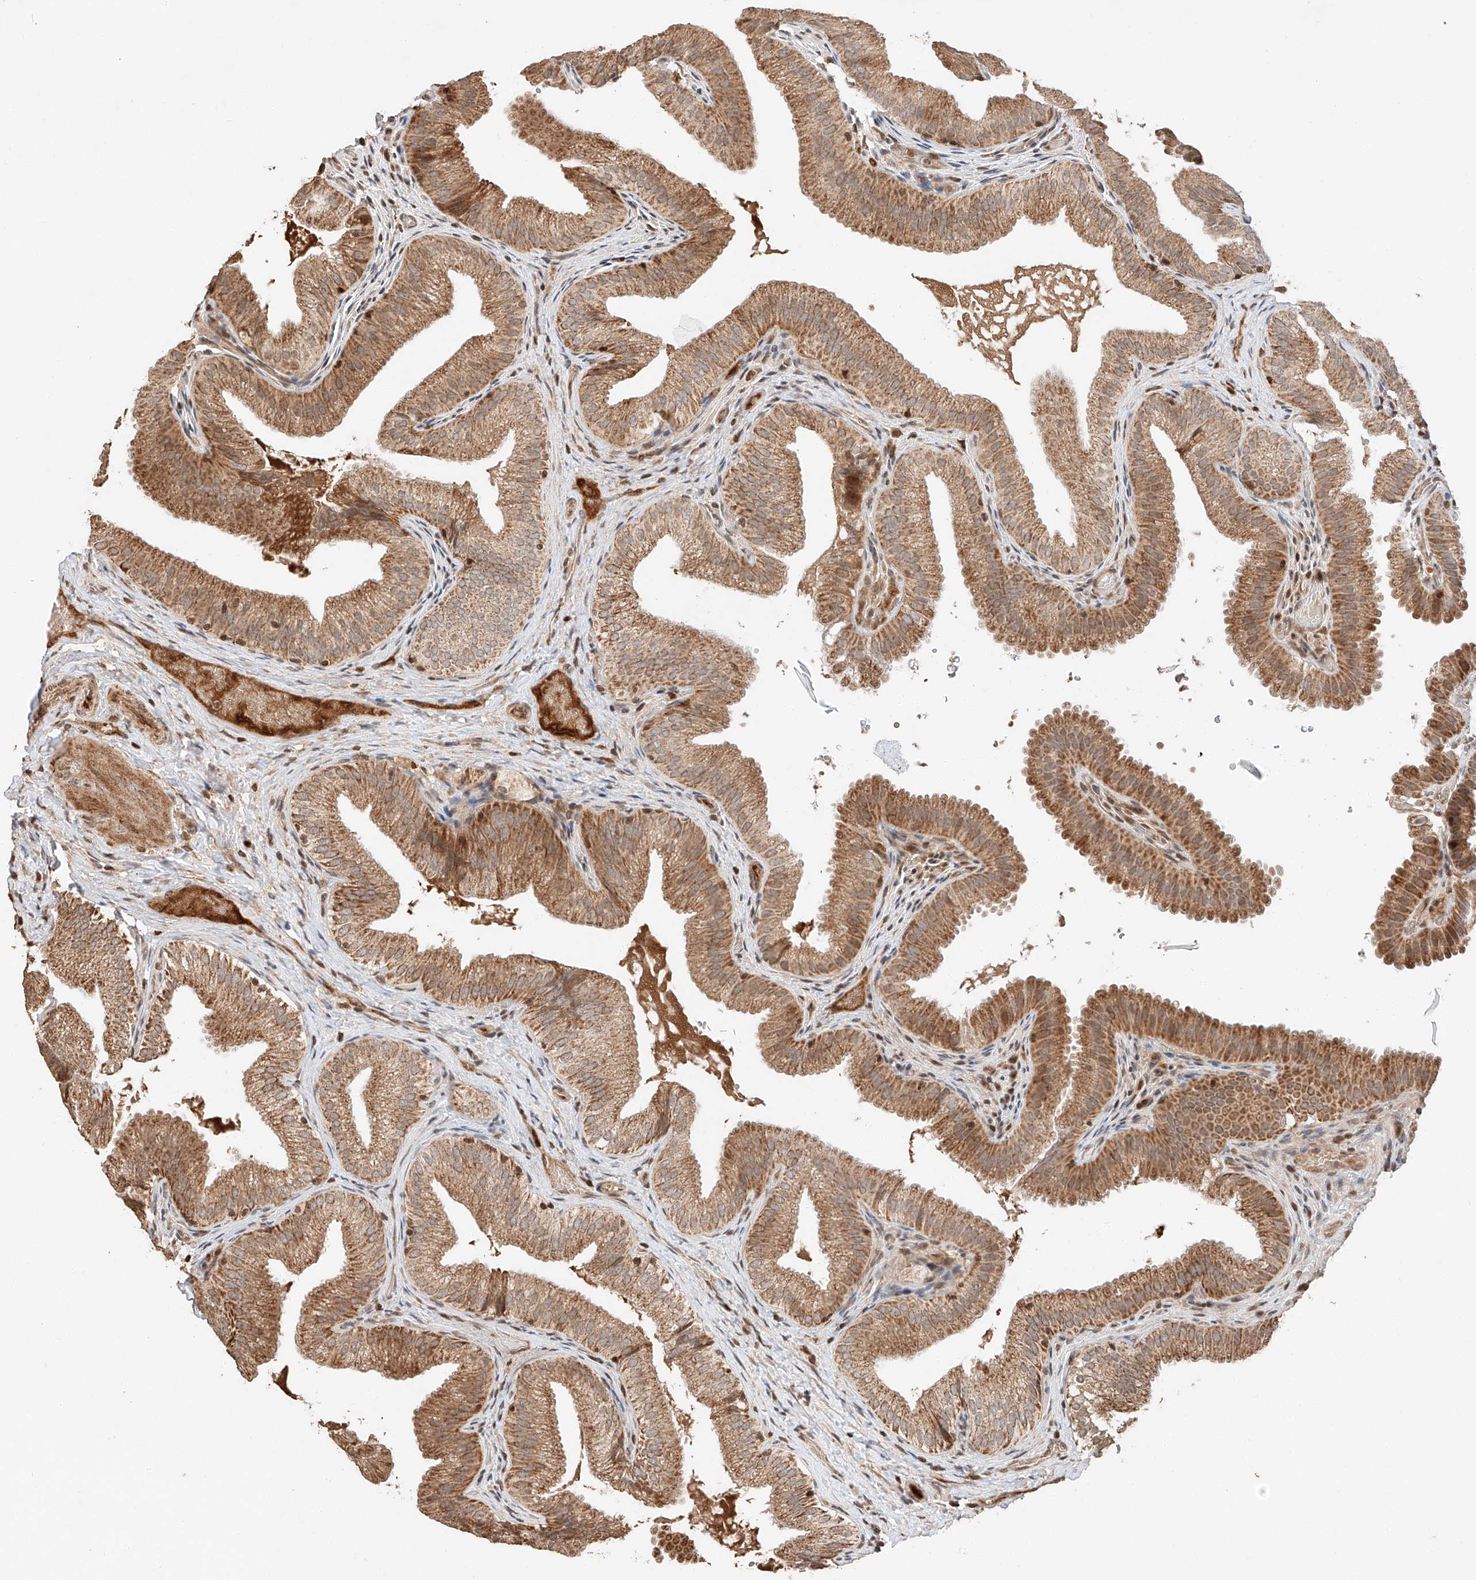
{"staining": {"intensity": "moderate", "quantity": ">75%", "location": "cytoplasmic/membranous"}, "tissue": "gallbladder", "cell_type": "Glandular cells", "image_type": "normal", "snomed": [{"axis": "morphology", "description": "Normal tissue, NOS"}, {"axis": "topography", "description": "Gallbladder"}], "caption": "Protein analysis of benign gallbladder exhibits moderate cytoplasmic/membranous expression in about >75% of glandular cells.", "gene": "ARHGAP33", "patient": {"sex": "female", "age": 30}}